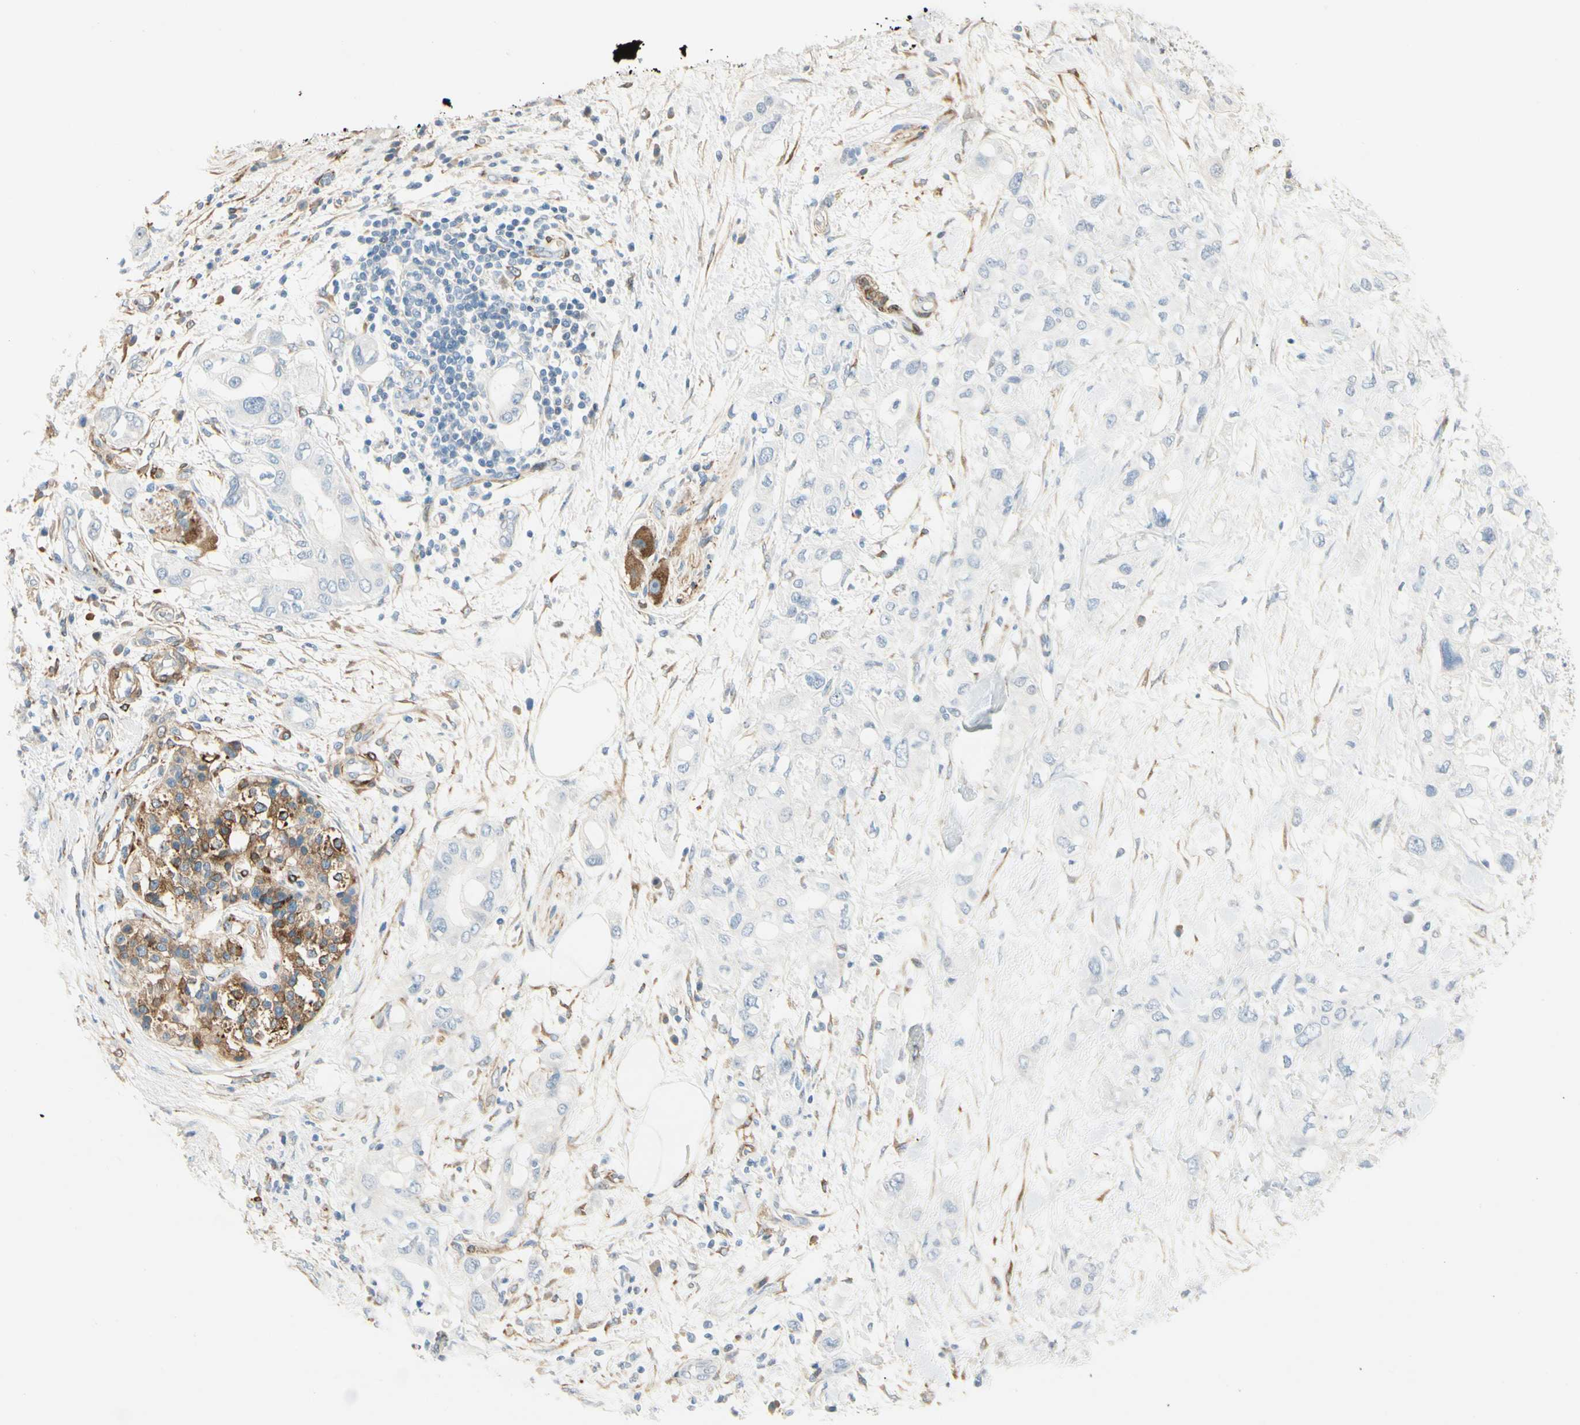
{"staining": {"intensity": "negative", "quantity": "none", "location": "none"}, "tissue": "pancreatic cancer", "cell_type": "Tumor cells", "image_type": "cancer", "snomed": [{"axis": "morphology", "description": "Adenocarcinoma, NOS"}, {"axis": "topography", "description": "Pancreas"}], "caption": "This is a image of immunohistochemistry staining of pancreatic cancer (adenocarcinoma), which shows no staining in tumor cells.", "gene": "AMPH", "patient": {"sex": "female", "age": 56}}